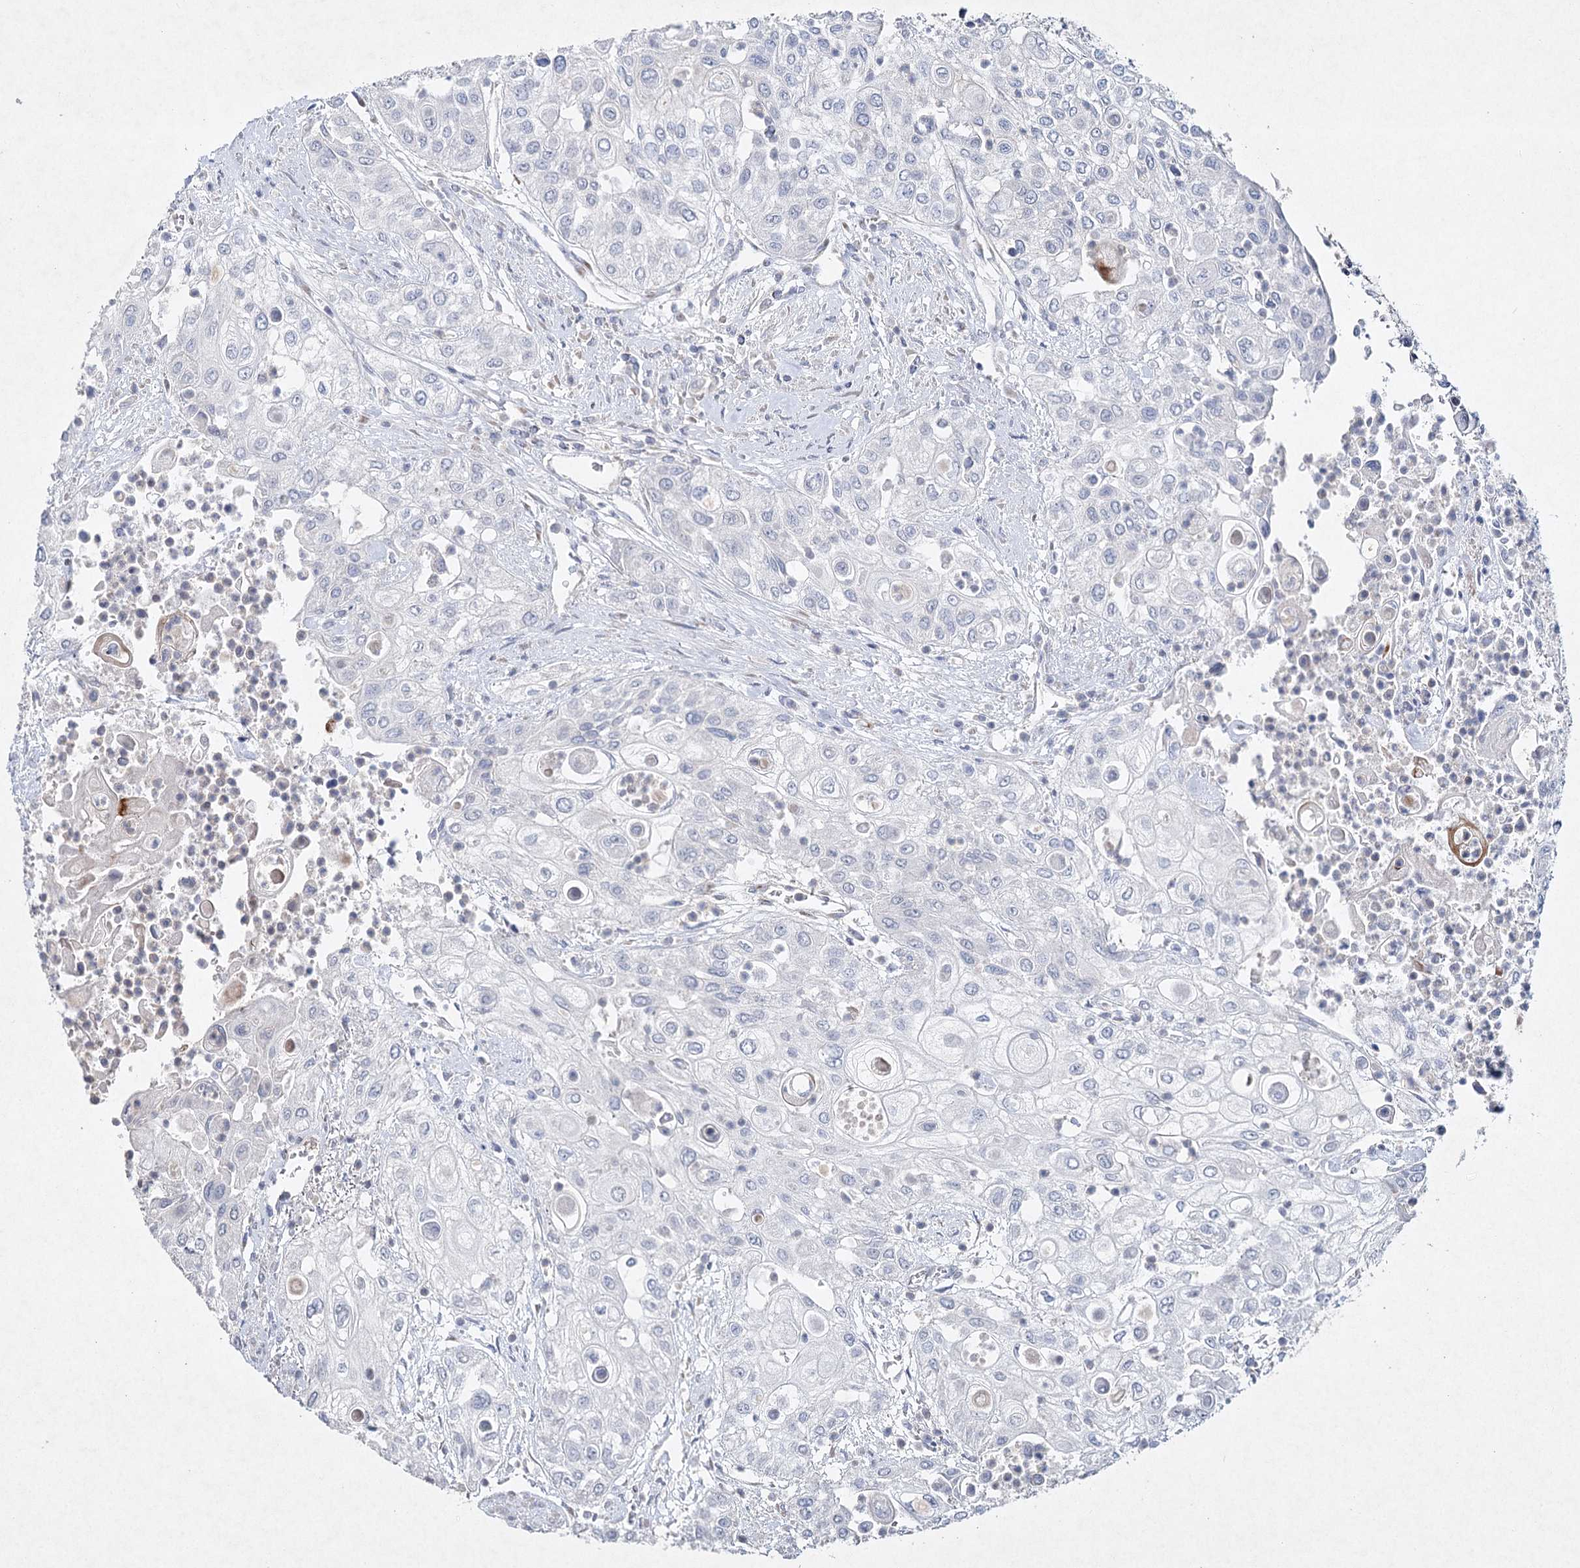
{"staining": {"intensity": "negative", "quantity": "none", "location": "none"}, "tissue": "urothelial cancer", "cell_type": "Tumor cells", "image_type": "cancer", "snomed": [{"axis": "morphology", "description": "Urothelial carcinoma, High grade"}, {"axis": "topography", "description": "Urinary bladder"}], "caption": "Tumor cells show no significant positivity in urothelial cancer. (DAB immunohistochemistry (IHC) visualized using brightfield microscopy, high magnification).", "gene": "RFX6", "patient": {"sex": "female", "age": 79}}